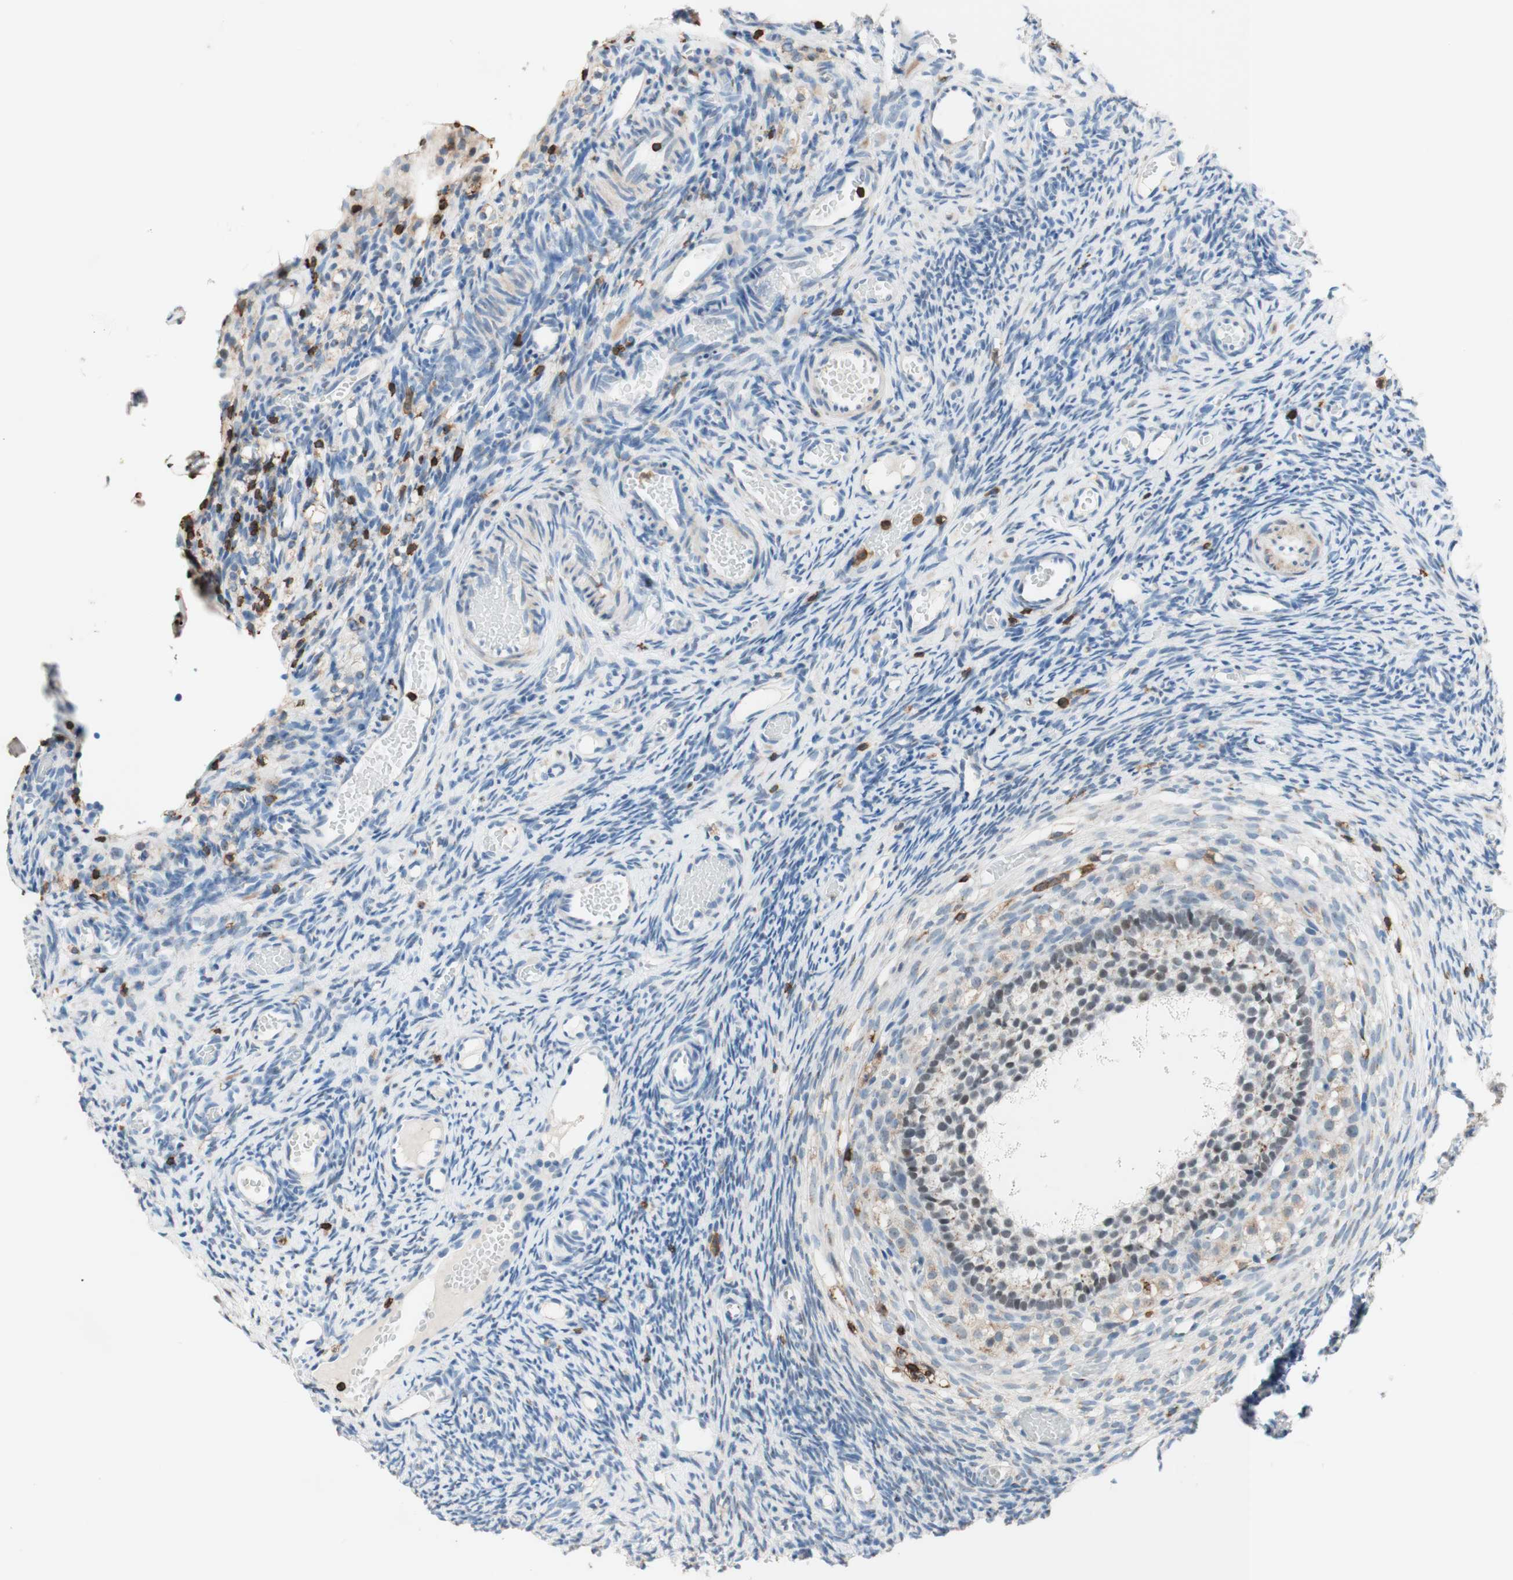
{"staining": {"intensity": "negative", "quantity": "none", "location": "none"}, "tissue": "ovary", "cell_type": "Follicle cells", "image_type": "normal", "snomed": [{"axis": "morphology", "description": "Normal tissue, NOS"}, {"axis": "topography", "description": "Ovary"}], "caption": "Immunohistochemistry (IHC) histopathology image of normal ovary: human ovary stained with DAB (3,3'-diaminobenzidine) exhibits no significant protein positivity in follicle cells.", "gene": "SPINK6", "patient": {"sex": "female", "age": 35}}